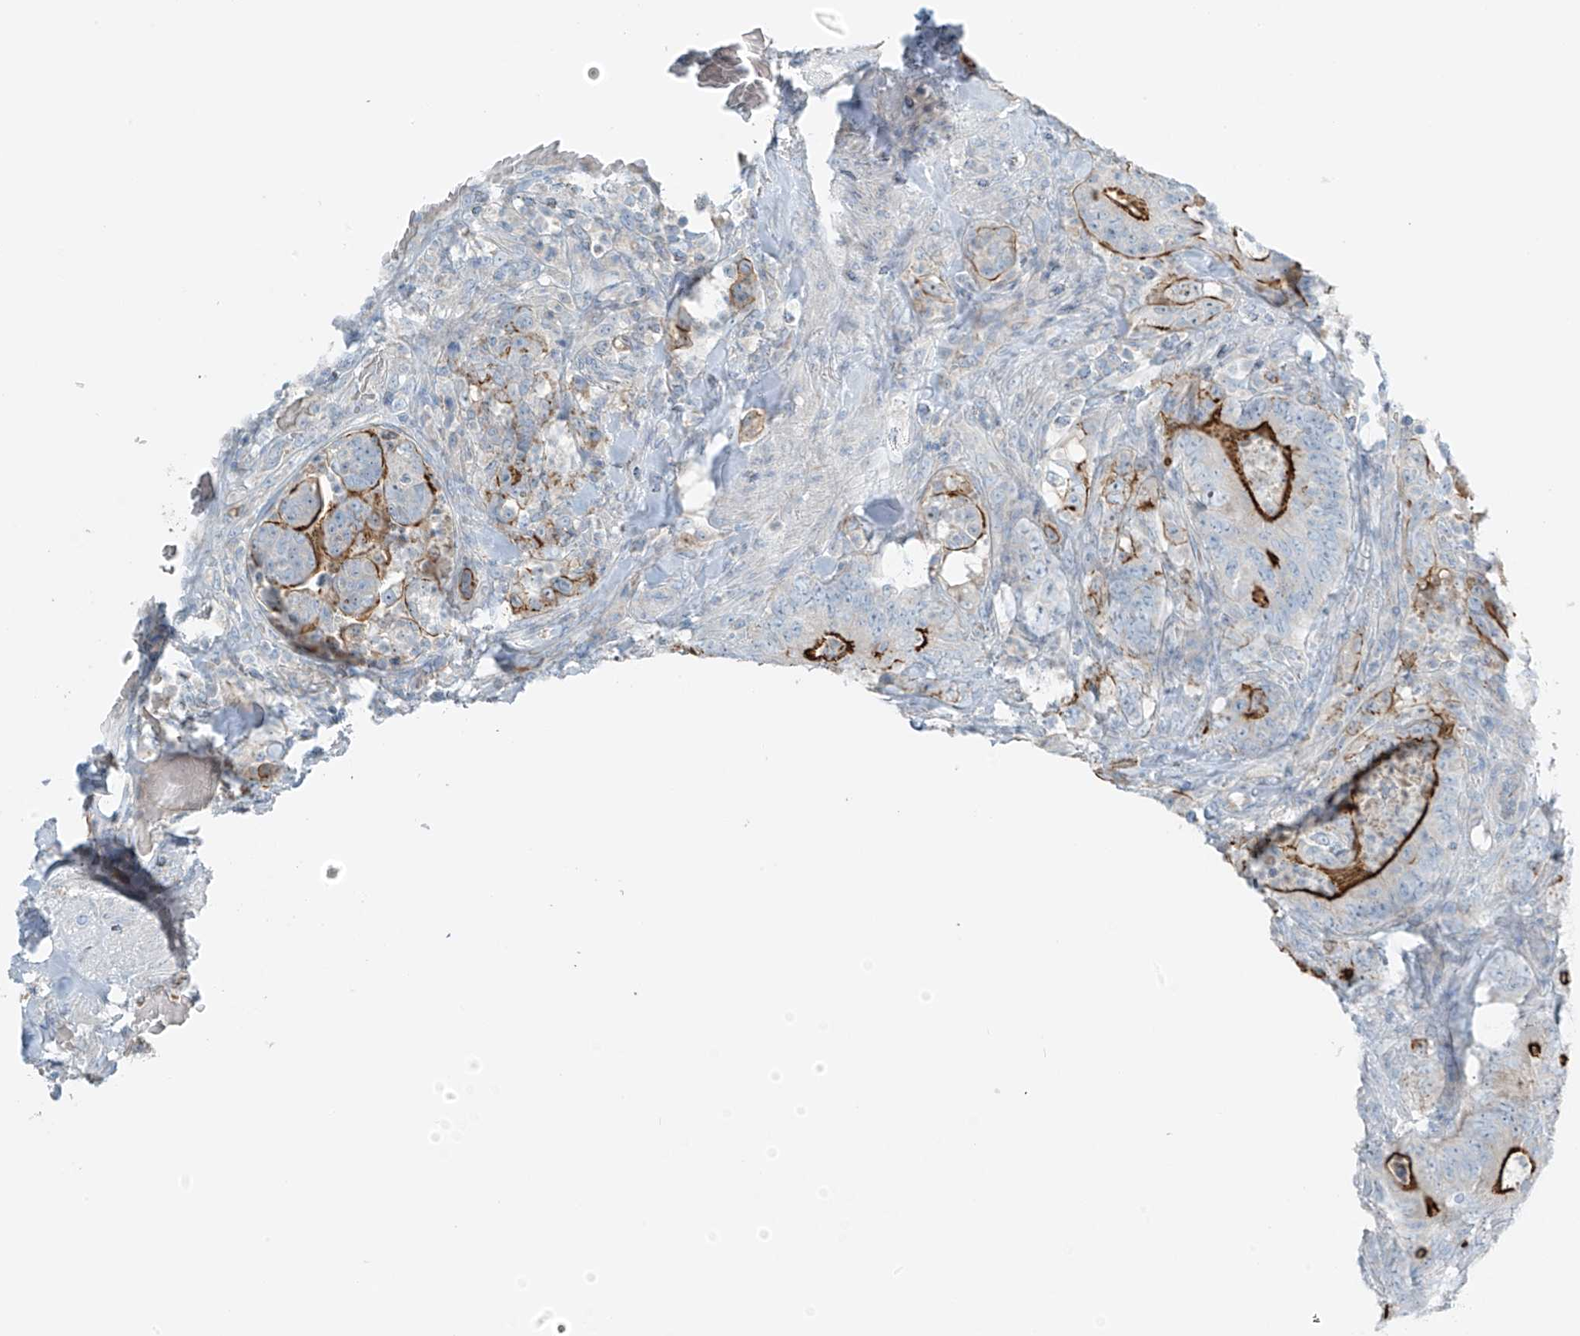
{"staining": {"intensity": "strong", "quantity": "25%-75%", "location": "cytoplasmic/membranous"}, "tissue": "colorectal cancer", "cell_type": "Tumor cells", "image_type": "cancer", "snomed": [{"axis": "morphology", "description": "Normal tissue, NOS"}, {"axis": "topography", "description": "Colon"}], "caption": "DAB immunohistochemical staining of human colorectal cancer exhibits strong cytoplasmic/membranous protein staining in approximately 25%-75% of tumor cells. (DAB (3,3'-diaminobenzidine) IHC with brightfield microscopy, high magnification).", "gene": "FAM131C", "patient": {"sex": "female", "age": 82}}